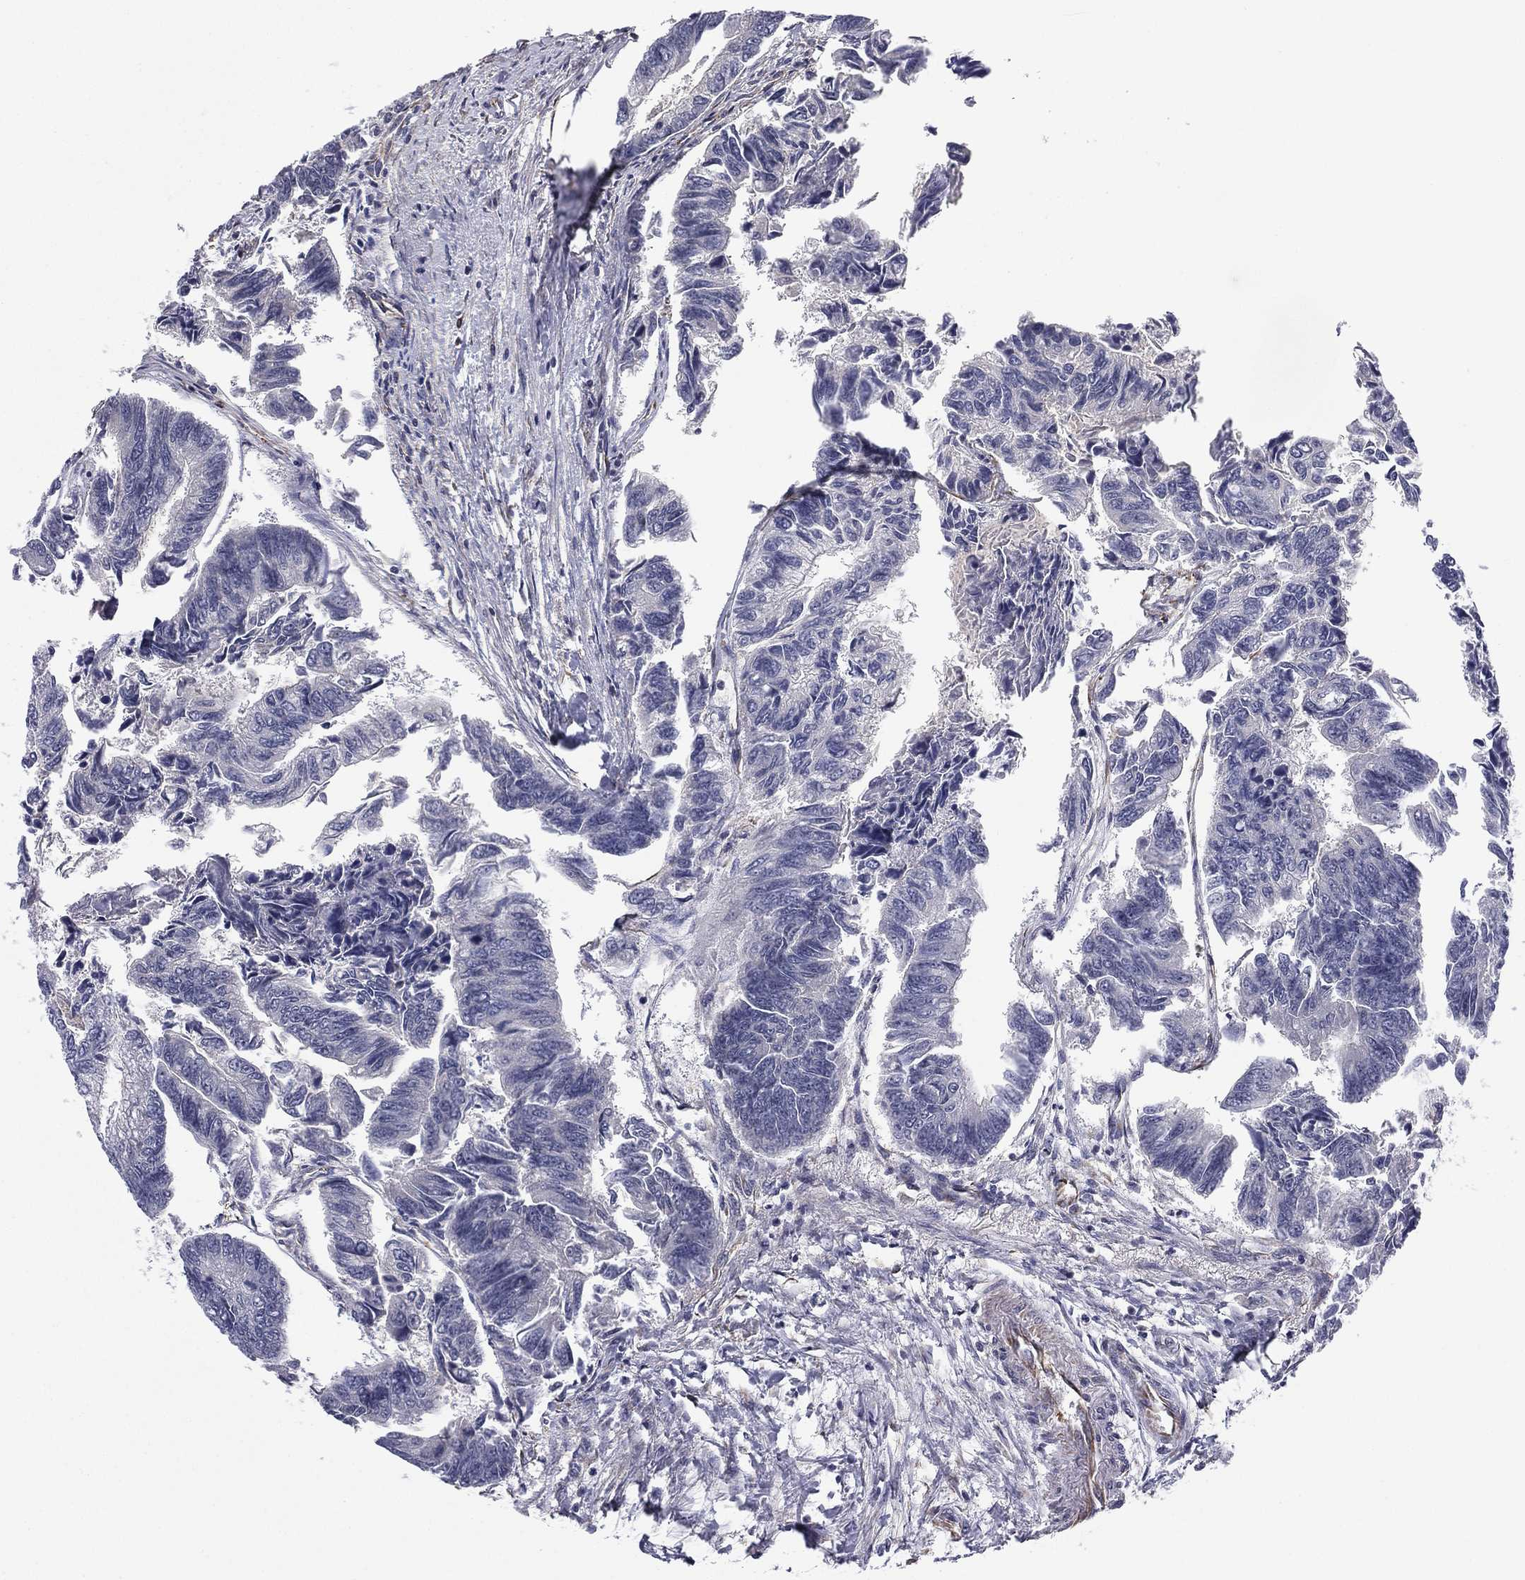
{"staining": {"intensity": "negative", "quantity": "none", "location": "none"}, "tissue": "colorectal cancer", "cell_type": "Tumor cells", "image_type": "cancer", "snomed": [{"axis": "morphology", "description": "Adenocarcinoma, NOS"}, {"axis": "topography", "description": "Colon"}], "caption": "Colorectal adenocarcinoma was stained to show a protein in brown. There is no significant positivity in tumor cells.", "gene": "SCUBE1", "patient": {"sex": "female", "age": 65}}